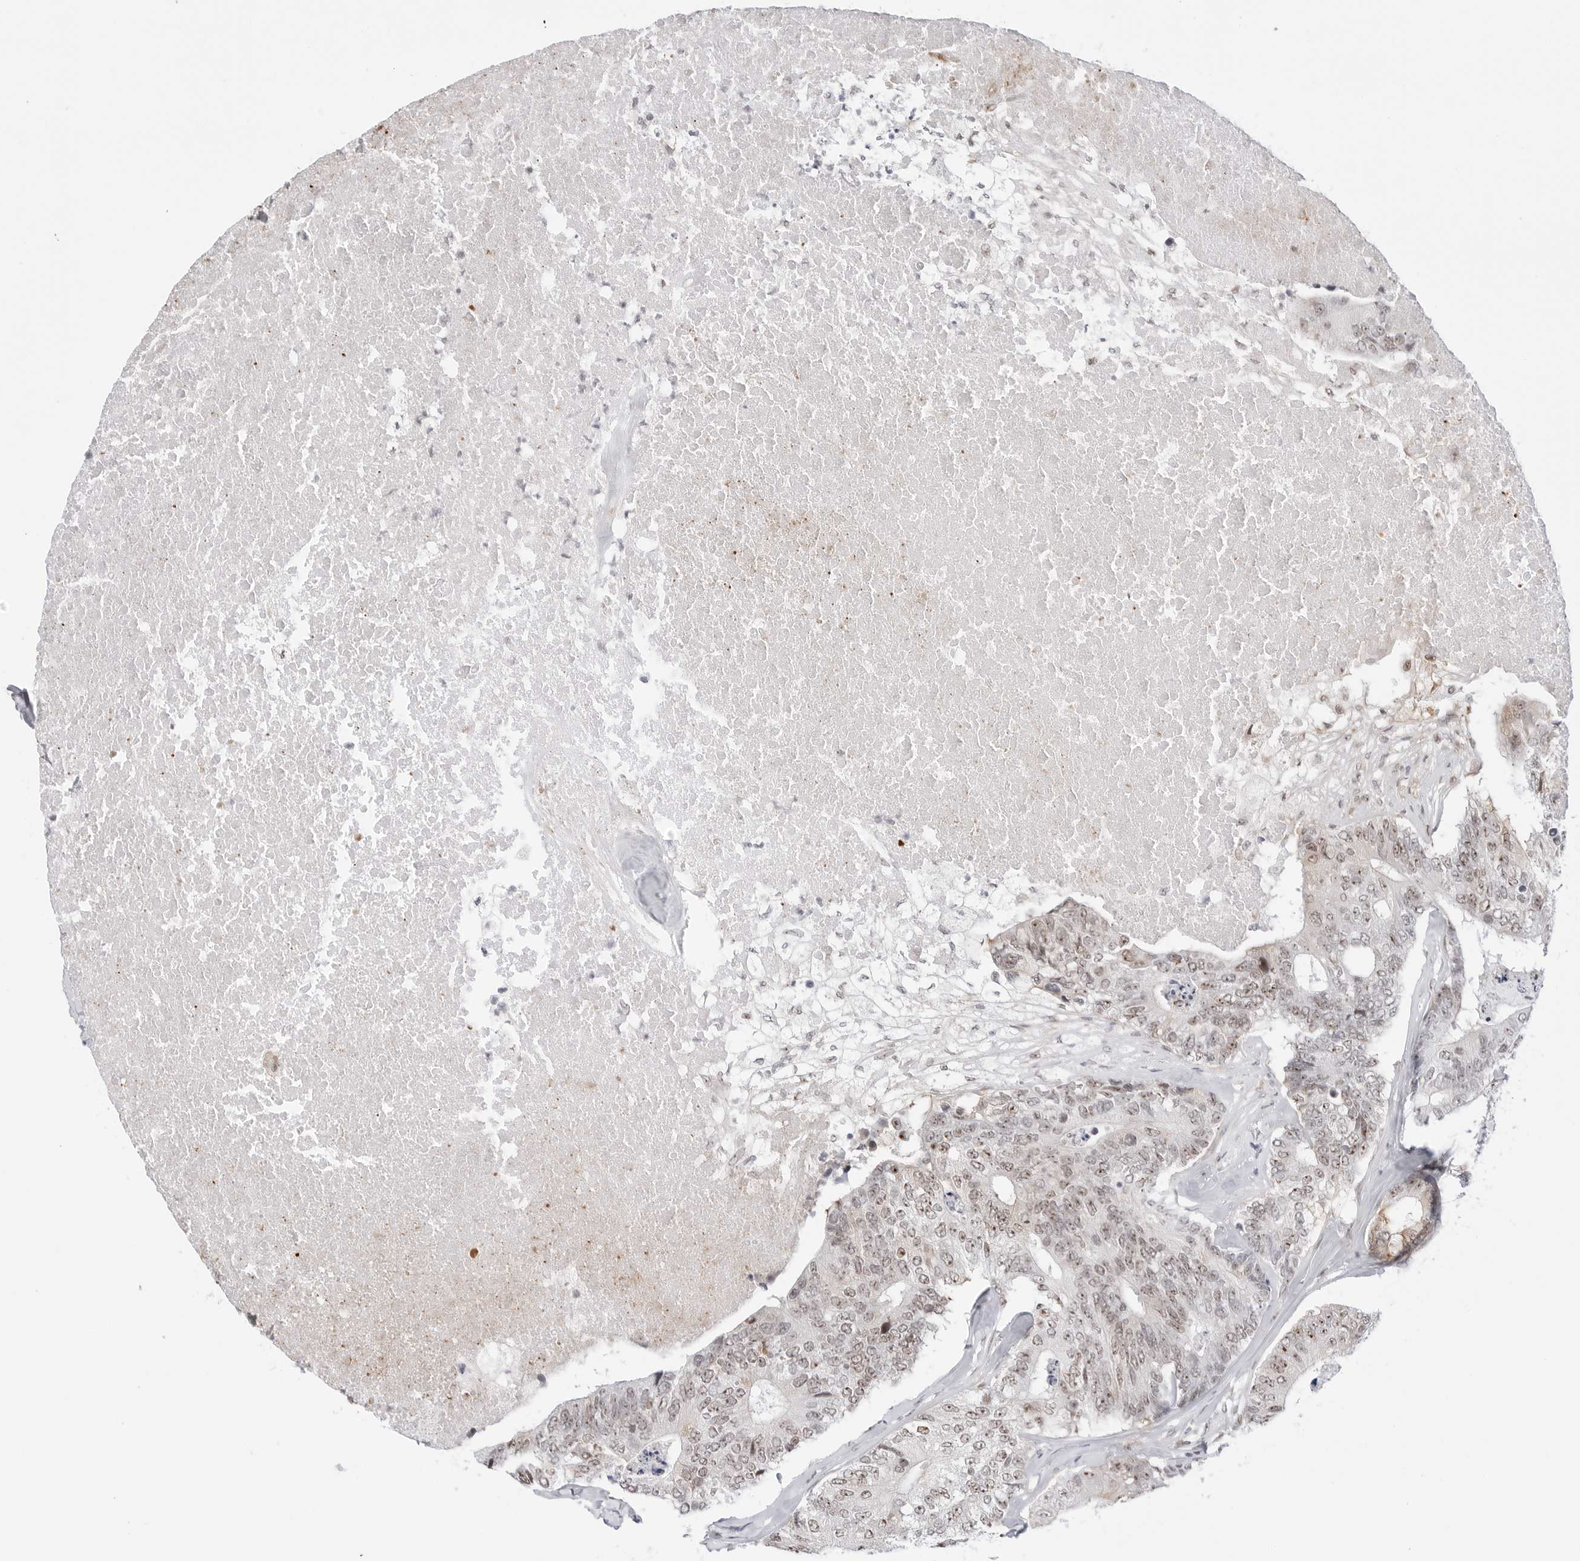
{"staining": {"intensity": "moderate", "quantity": "25%-75%", "location": "cytoplasmic/membranous,nuclear"}, "tissue": "colorectal cancer", "cell_type": "Tumor cells", "image_type": "cancer", "snomed": [{"axis": "morphology", "description": "Adenocarcinoma, NOS"}, {"axis": "topography", "description": "Colon"}], "caption": "Immunohistochemical staining of colorectal cancer (adenocarcinoma) reveals medium levels of moderate cytoplasmic/membranous and nuclear positivity in approximately 25%-75% of tumor cells.", "gene": "C1orf162", "patient": {"sex": "female", "age": 67}}